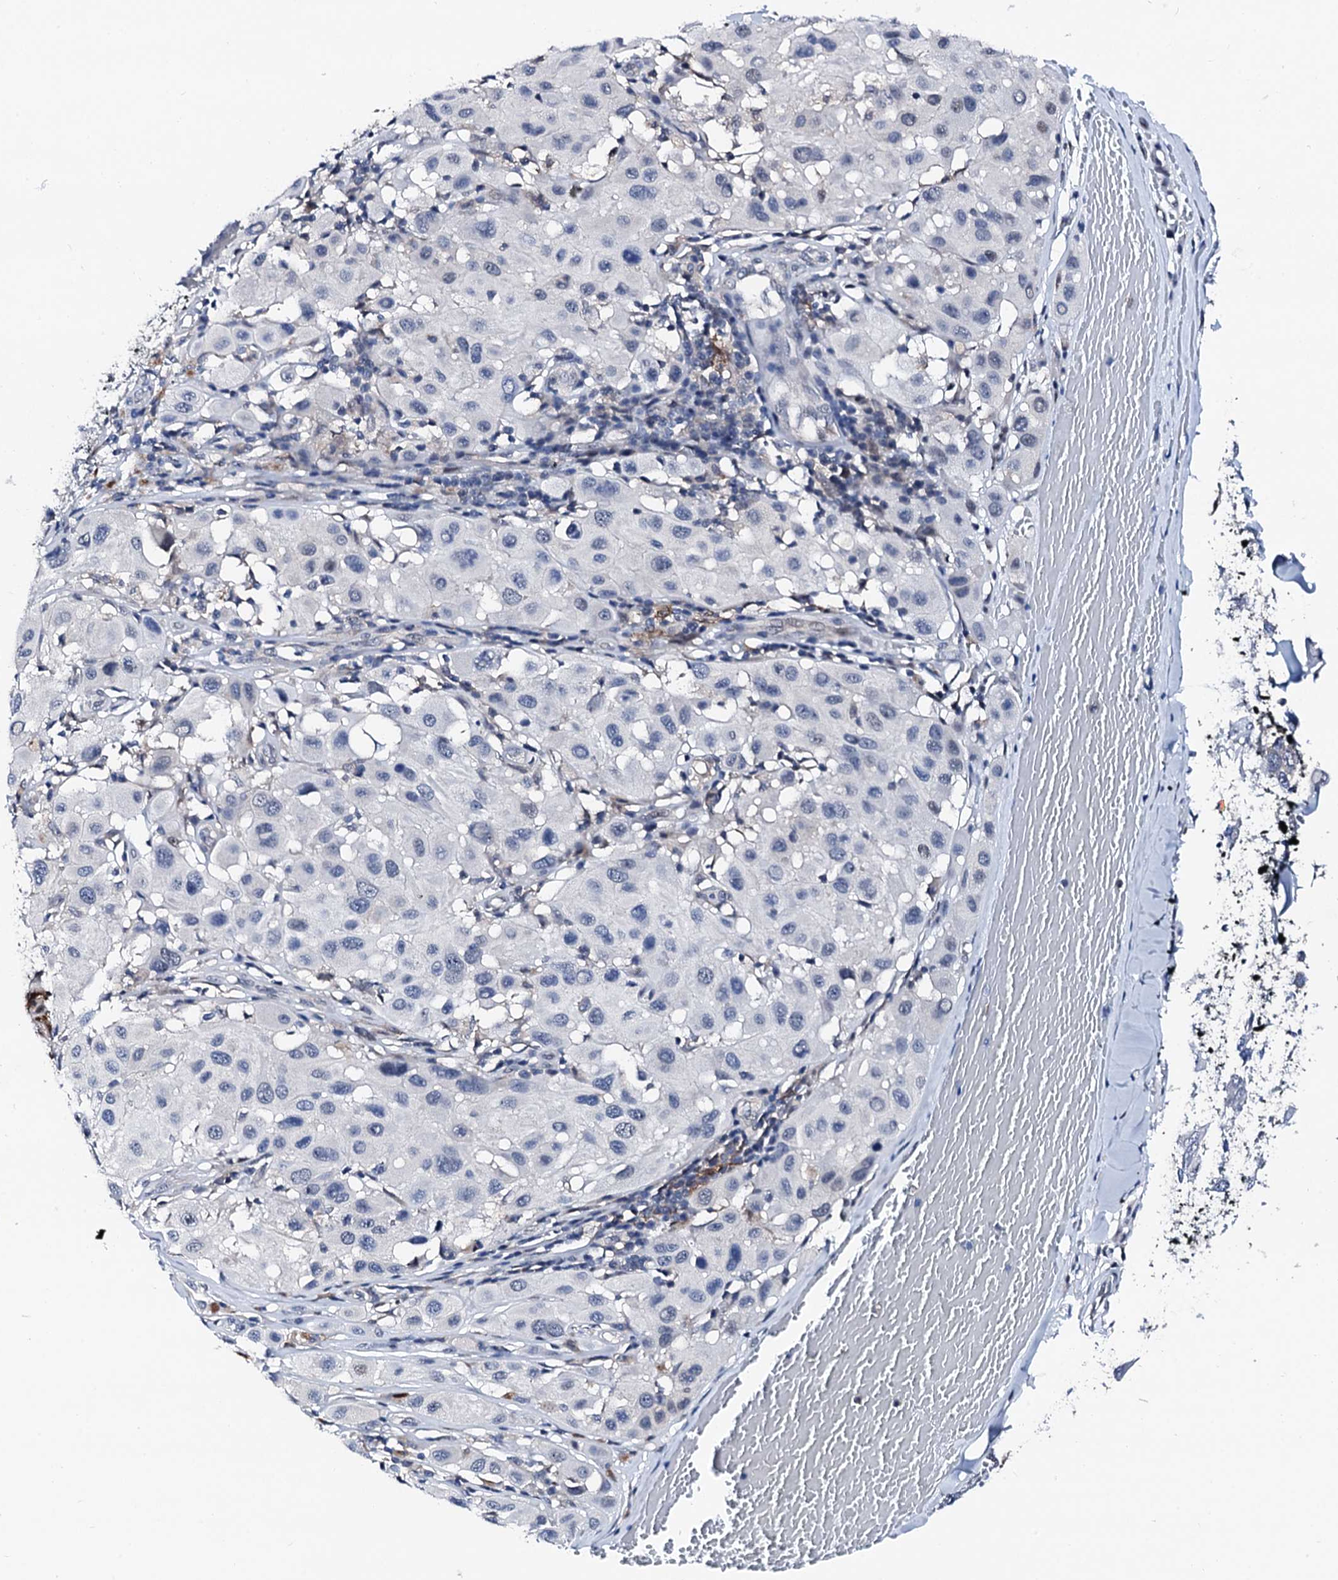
{"staining": {"intensity": "negative", "quantity": "none", "location": "none"}, "tissue": "melanoma", "cell_type": "Tumor cells", "image_type": "cancer", "snomed": [{"axis": "morphology", "description": "Malignant melanoma, Metastatic site"}, {"axis": "topography", "description": "Skin"}], "caption": "A high-resolution histopathology image shows immunohistochemistry staining of malignant melanoma (metastatic site), which reveals no significant expression in tumor cells.", "gene": "TRAFD1", "patient": {"sex": "male", "age": 41}}